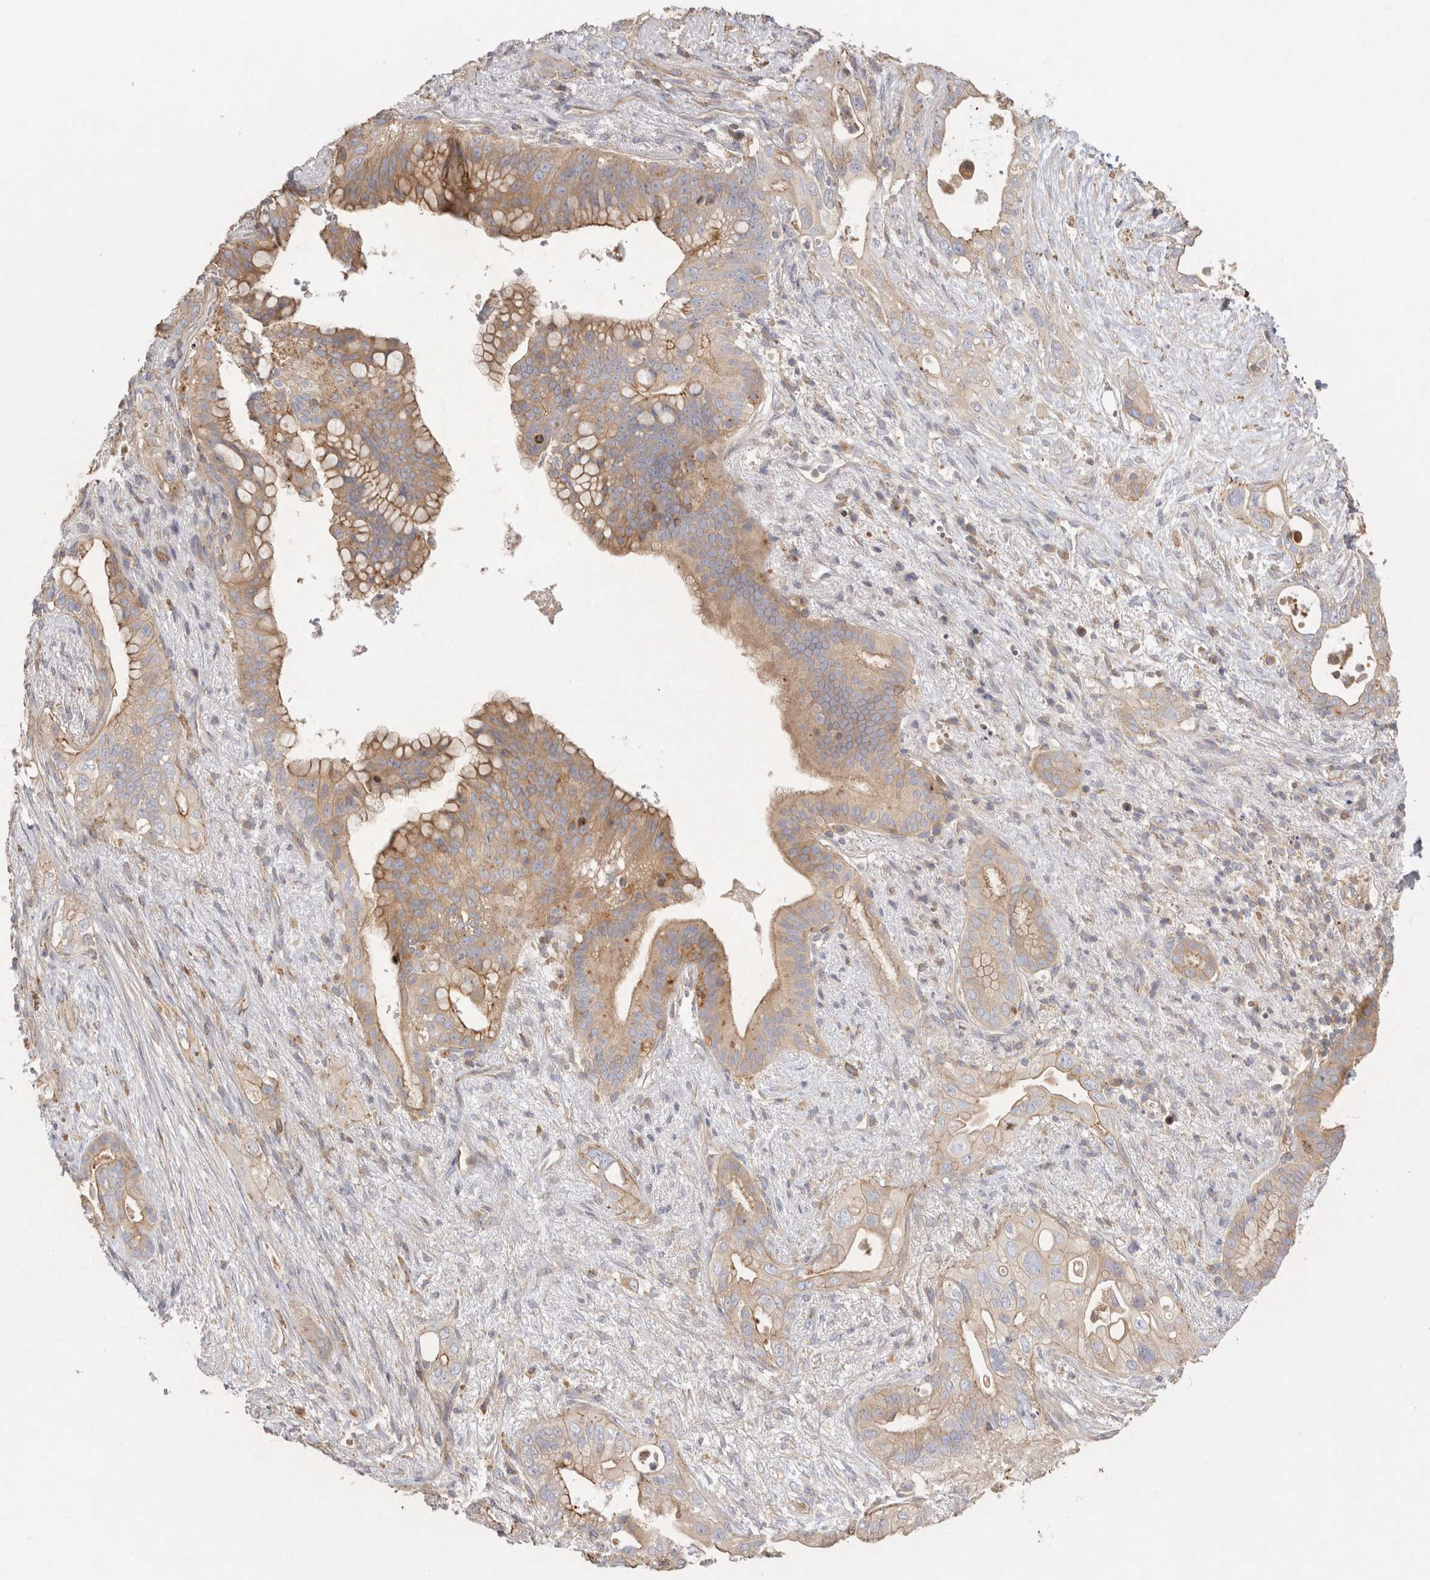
{"staining": {"intensity": "moderate", "quantity": ">75%", "location": "cytoplasmic/membranous"}, "tissue": "pancreatic cancer", "cell_type": "Tumor cells", "image_type": "cancer", "snomed": [{"axis": "morphology", "description": "Adenocarcinoma, NOS"}, {"axis": "topography", "description": "Pancreas"}], "caption": "Tumor cells display medium levels of moderate cytoplasmic/membranous positivity in approximately >75% of cells in human pancreatic adenocarcinoma.", "gene": "CHMP6", "patient": {"sex": "male", "age": 53}}